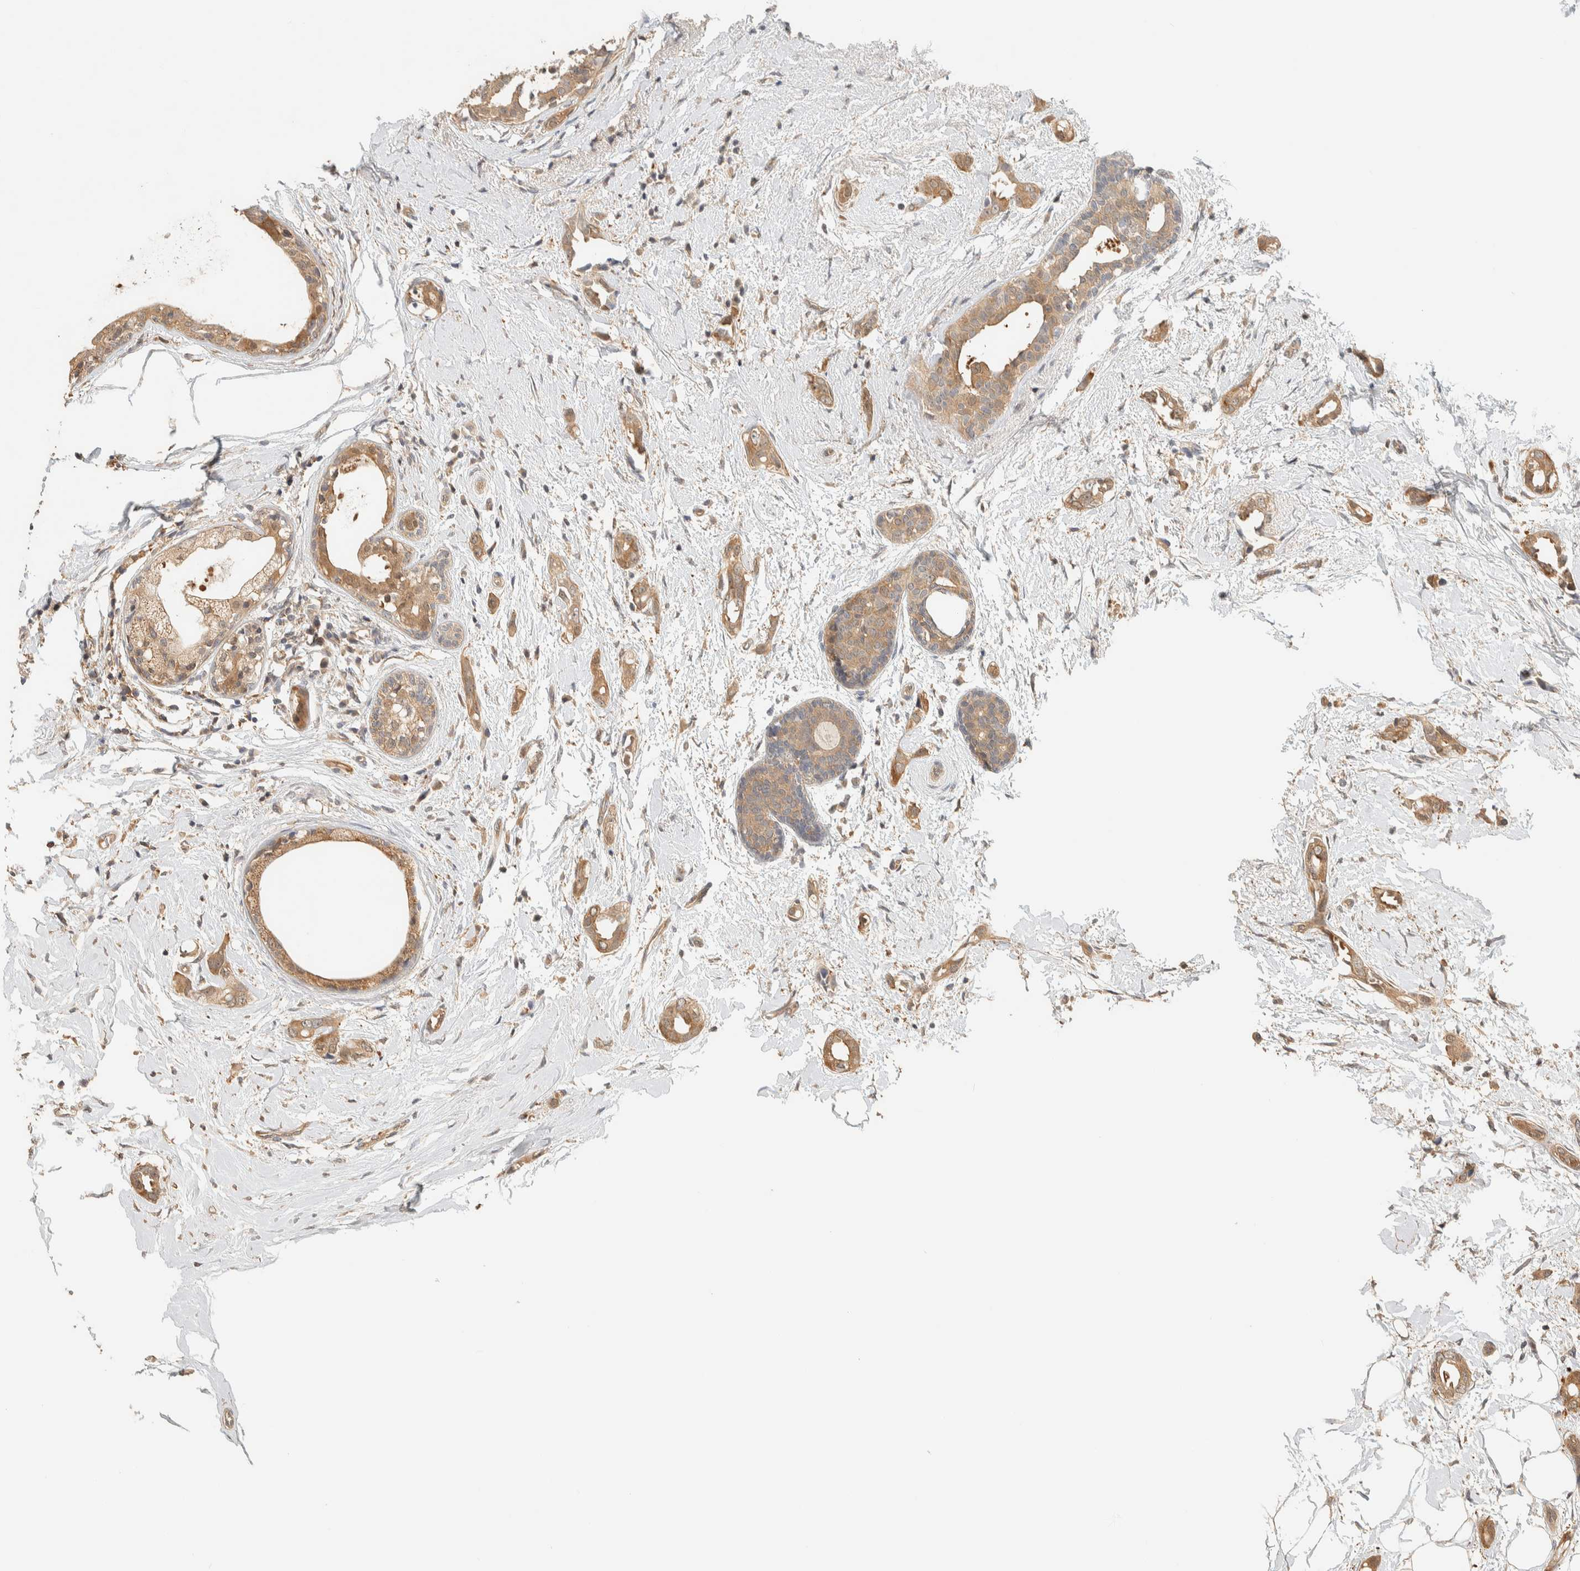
{"staining": {"intensity": "moderate", "quantity": ">75%", "location": "cytoplasmic/membranous"}, "tissue": "breast cancer", "cell_type": "Tumor cells", "image_type": "cancer", "snomed": [{"axis": "morphology", "description": "Duct carcinoma"}, {"axis": "topography", "description": "Breast"}], "caption": "DAB immunohistochemical staining of breast cancer (infiltrating ductal carcinoma) reveals moderate cytoplasmic/membranous protein positivity in approximately >75% of tumor cells. (IHC, brightfield microscopy, high magnification).", "gene": "ADSS2", "patient": {"sex": "female", "age": 55}}